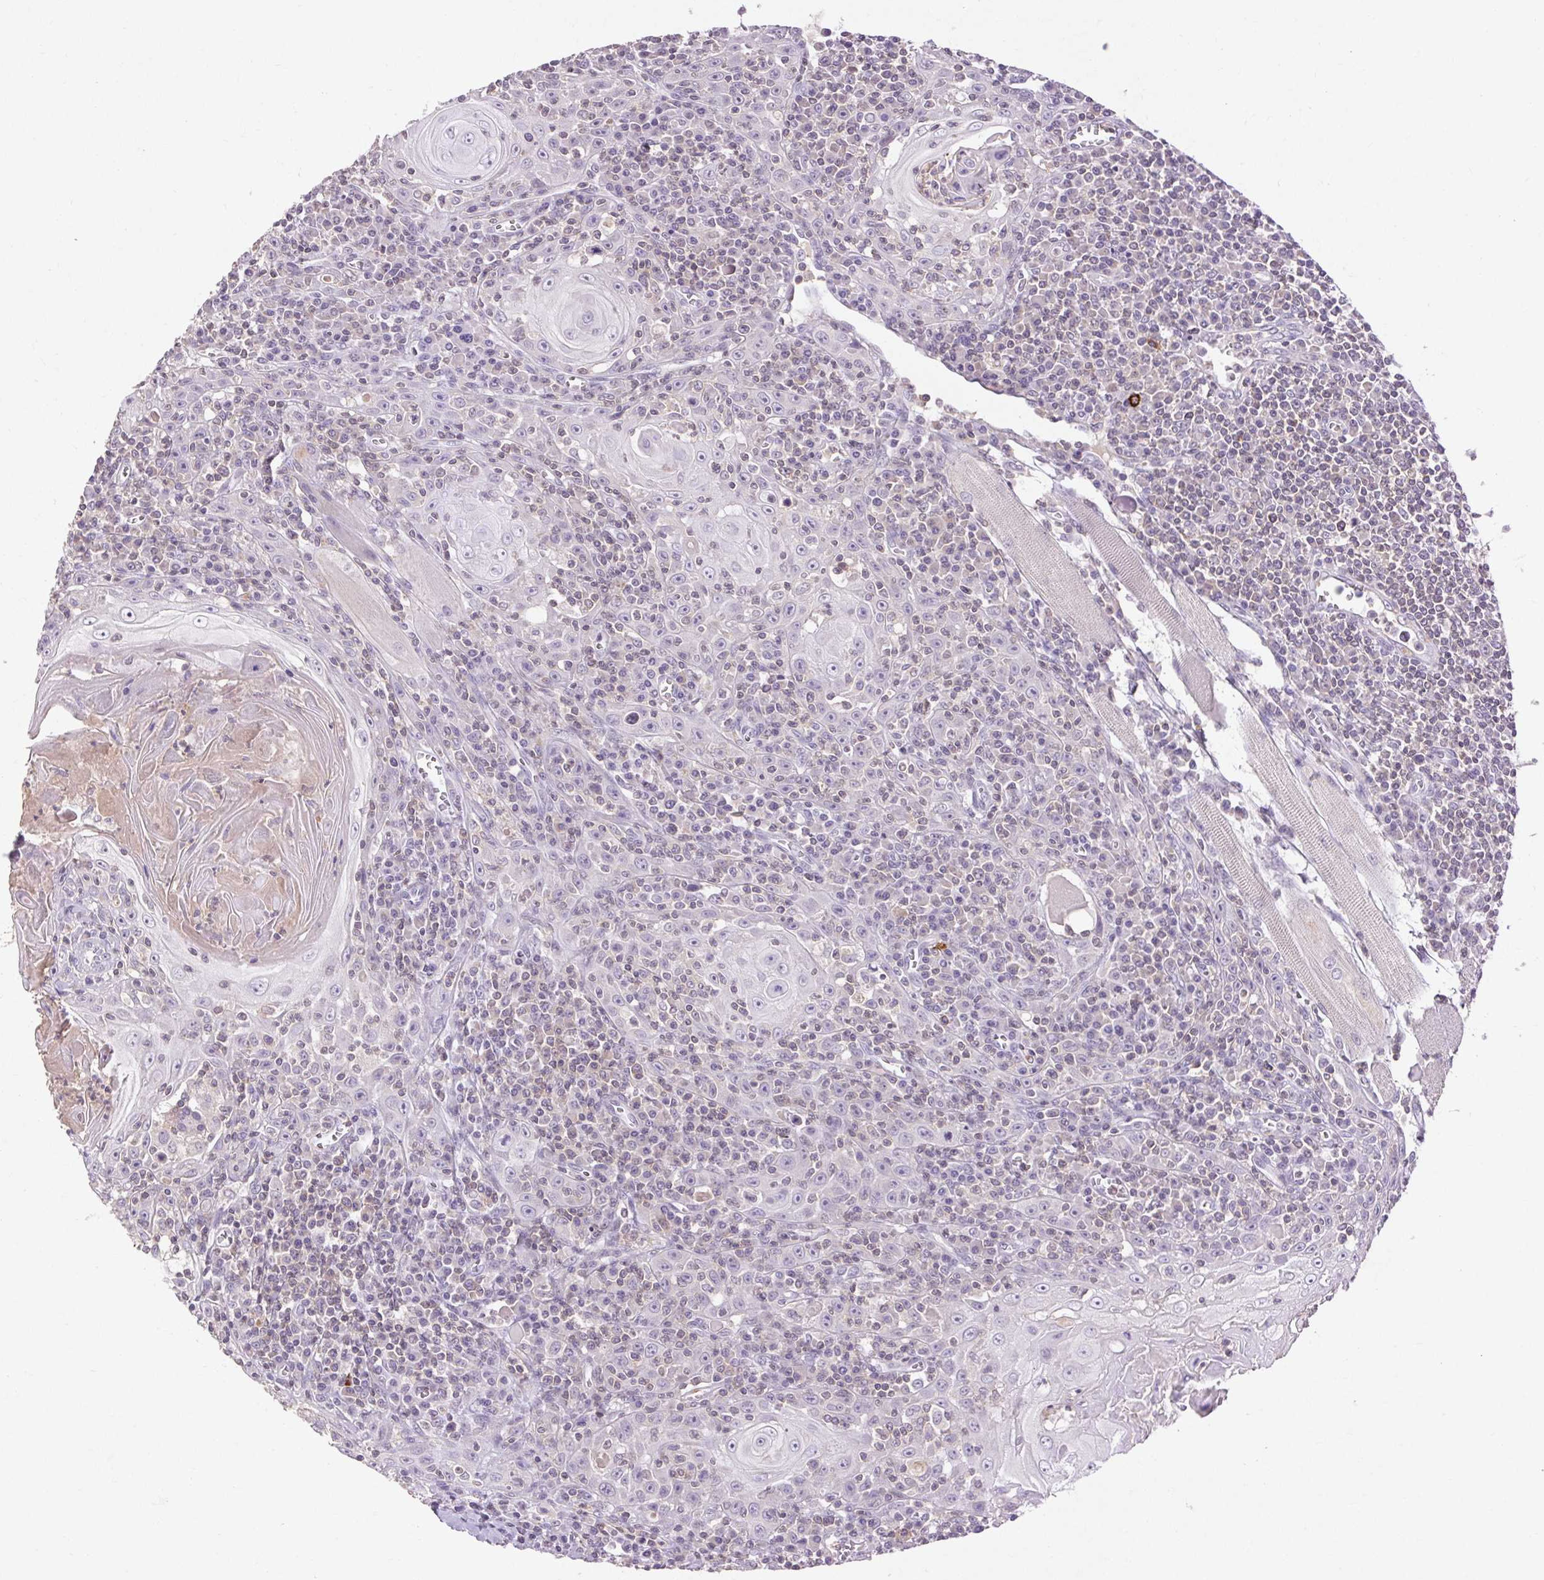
{"staining": {"intensity": "negative", "quantity": "none", "location": "none"}, "tissue": "head and neck cancer", "cell_type": "Tumor cells", "image_type": "cancer", "snomed": [{"axis": "morphology", "description": "Squamous cell carcinoma, NOS"}, {"axis": "topography", "description": "Head-Neck"}], "caption": "IHC histopathology image of human head and neck cancer (squamous cell carcinoma) stained for a protein (brown), which displays no expression in tumor cells.", "gene": "FNDC7", "patient": {"sex": "male", "age": 52}}